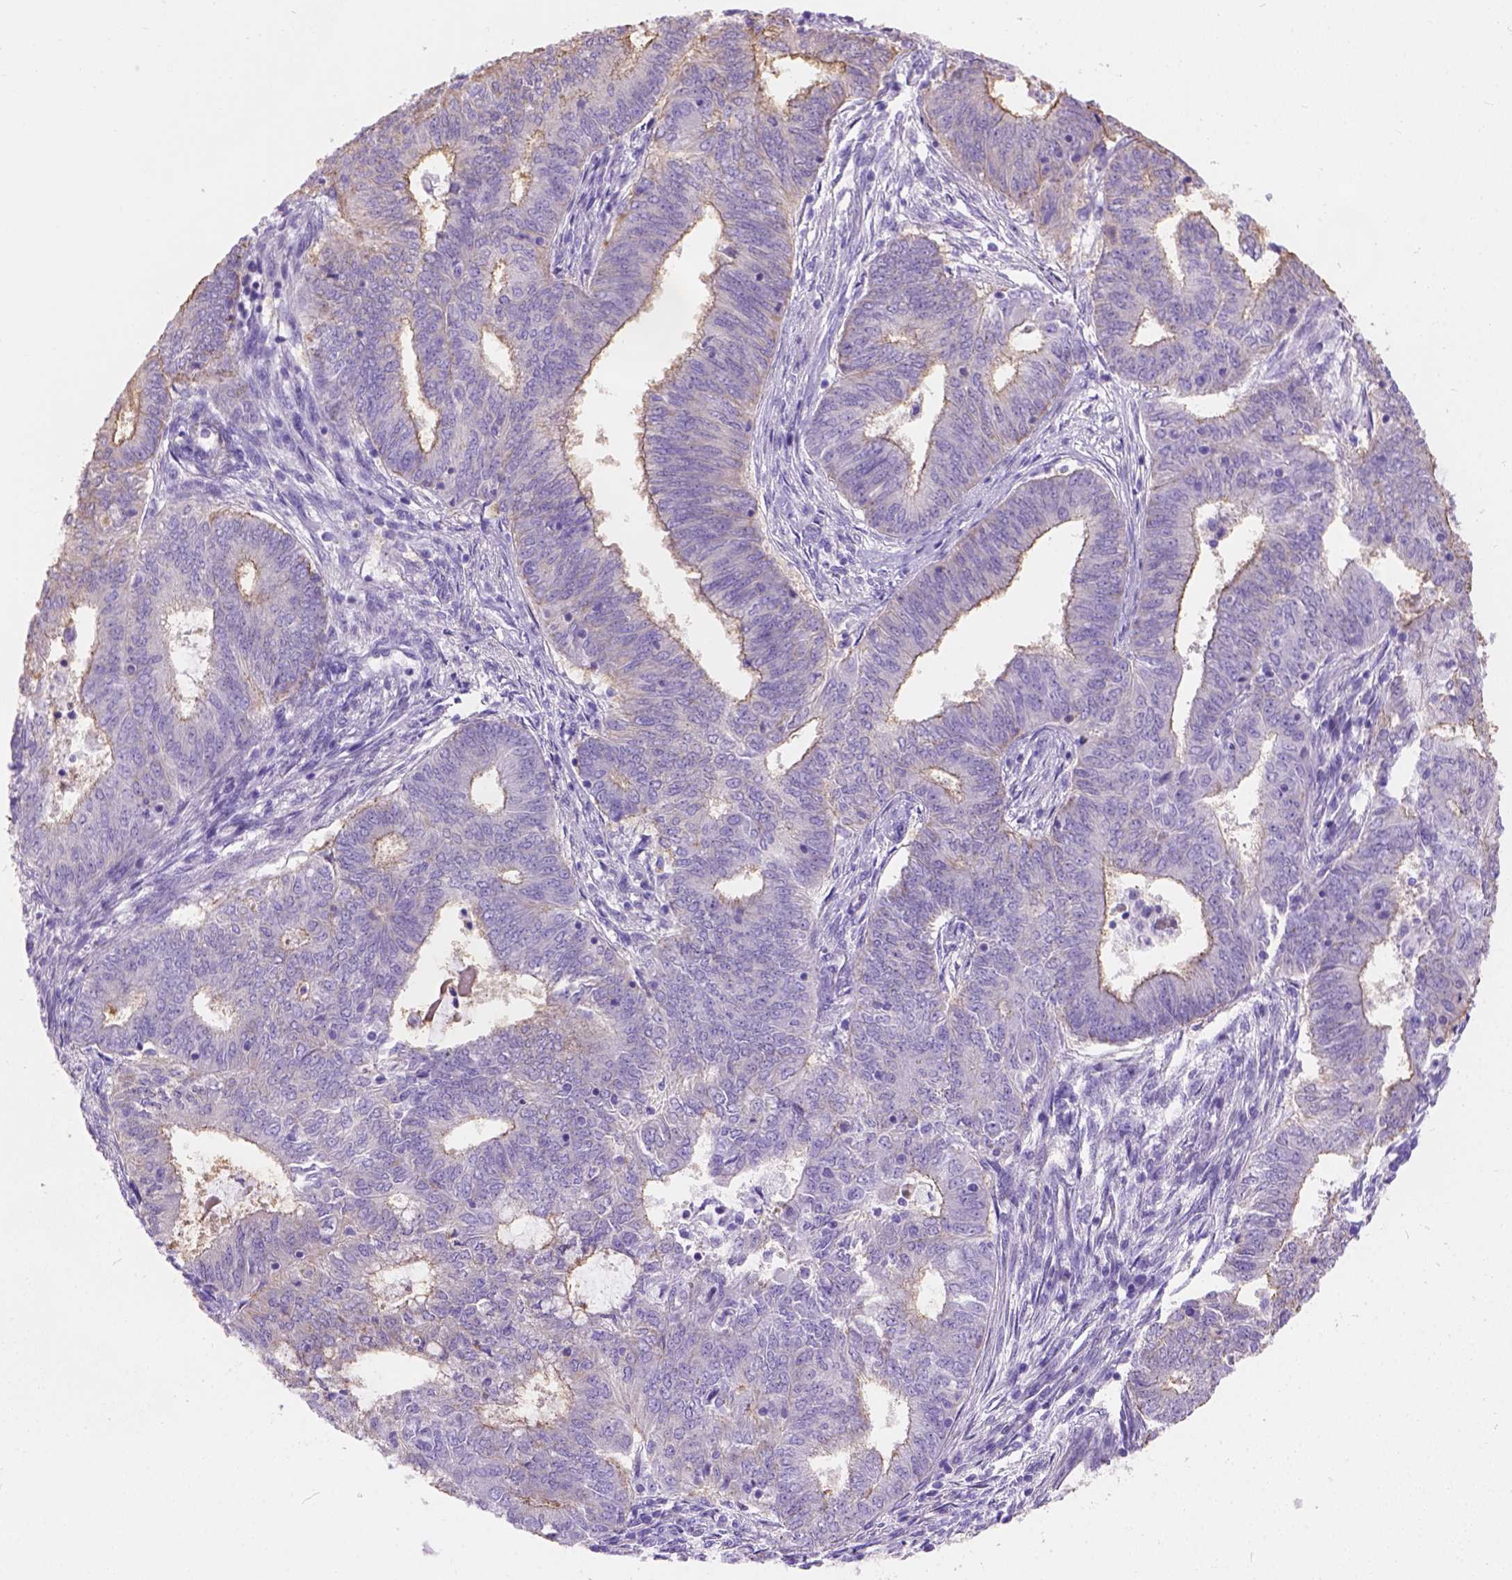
{"staining": {"intensity": "moderate", "quantity": "25%-75%", "location": "cytoplasmic/membranous"}, "tissue": "endometrial cancer", "cell_type": "Tumor cells", "image_type": "cancer", "snomed": [{"axis": "morphology", "description": "Adenocarcinoma, NOS"}, {"axis": "topography", "description": "Endometrium"}], "caption": "Immunohistochemical staining of endometrial cancer (adenocarcinoma) displays medium levels of moderate cytoplasmic/membranous protein staining in about 25%-75% of tumor cells.", "gene": "PHF7", "patient": {"sex": "female", "age": 62}}